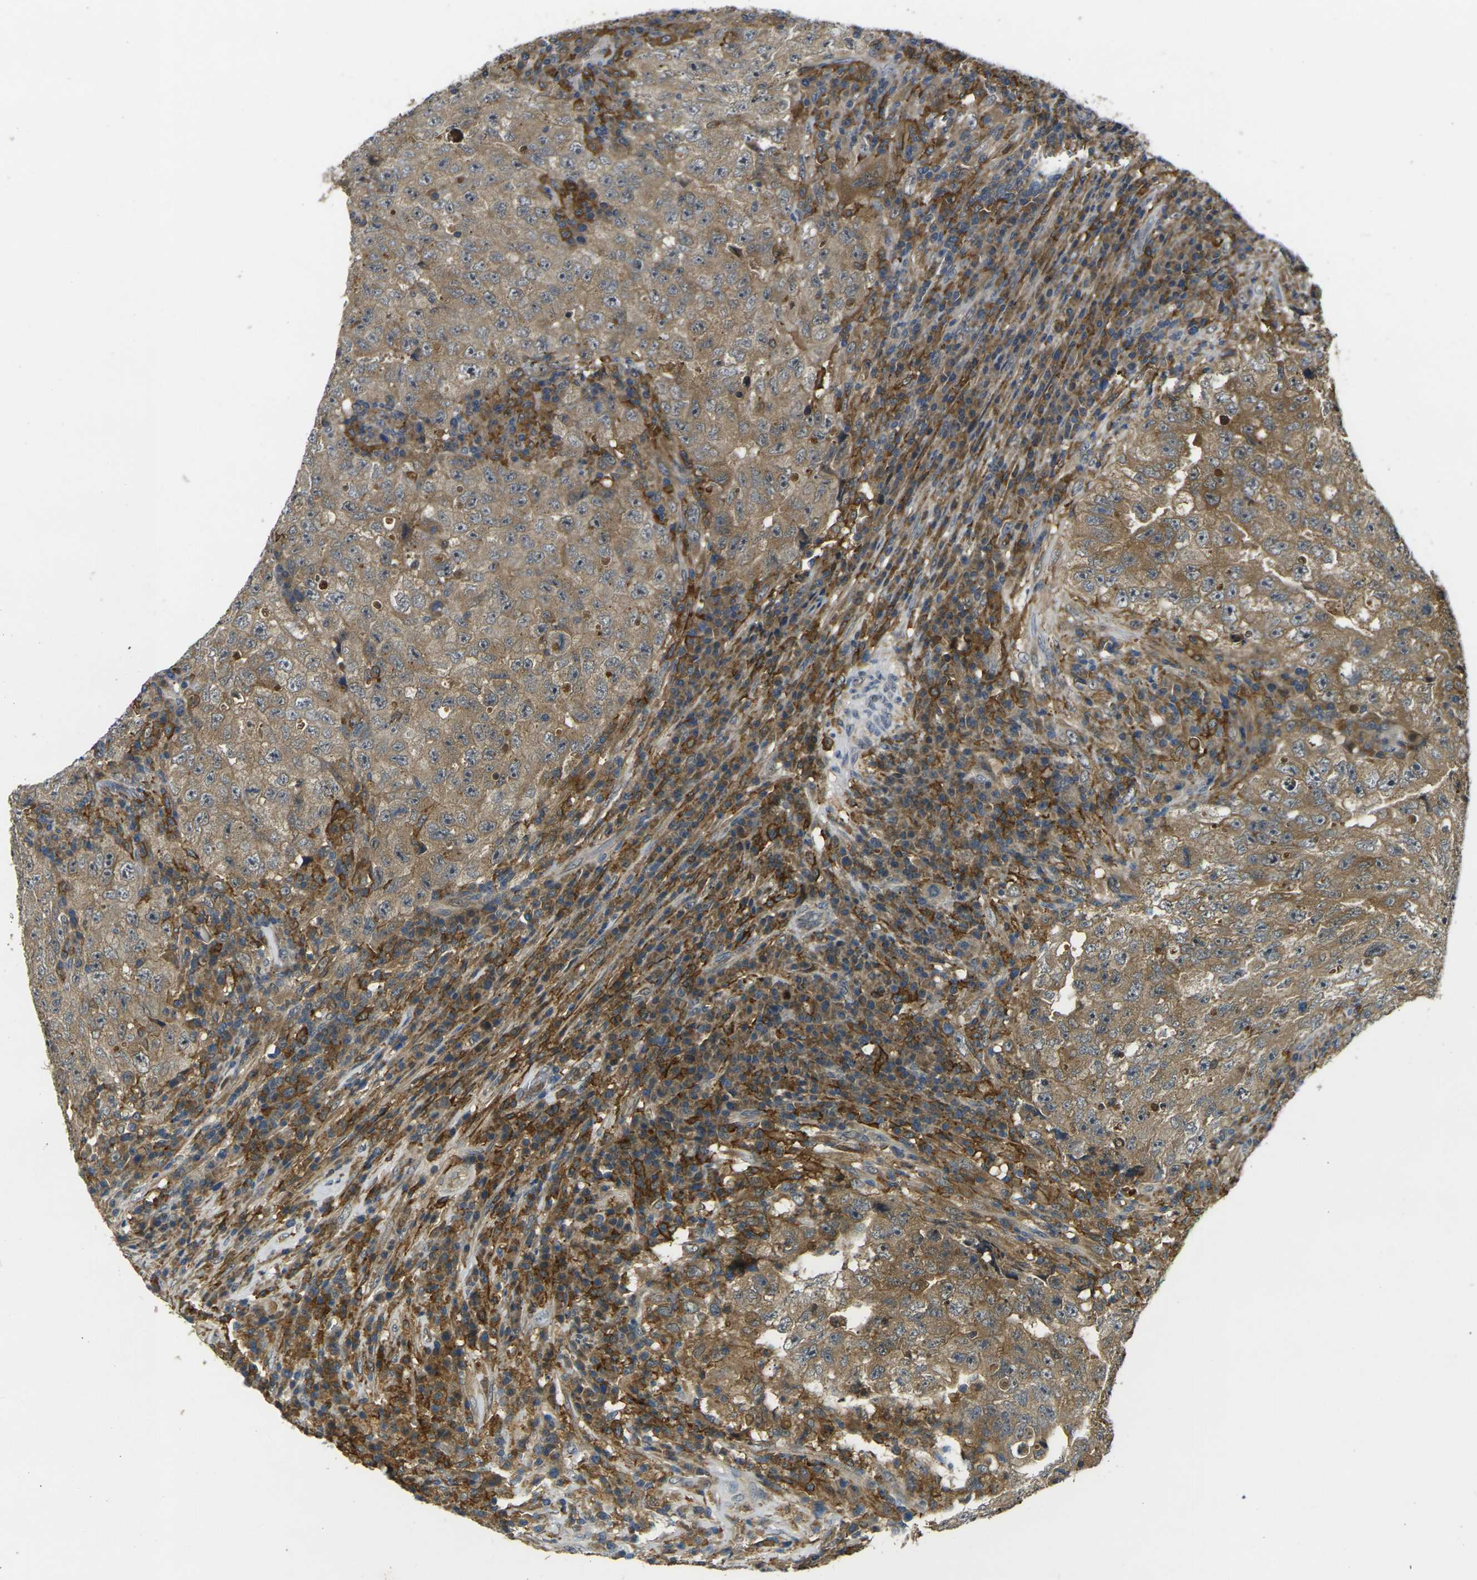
{"staining": {"intensity": "moderate", "quantity": ">75%", "location": "cytoplasmic/membranous"}, "tissue": "testis cancer", "cell_type": "Tumor cells", "image_type": "cancer", "snomed": [{"axis": "morphology", "description": "Necrosis, NOS"}, {"axis": "morphology", "description": "Carcinoma, Embryonal, NOS"}, {"axis": "topography", "description": "Testis"}], "caption": "Moderate cytoplasmic/membranous expression is identified in approximately >75% of tumor cells in testis cancer.", "gene": "PIGL", "patient": {"sex": "male", "age": 19}}